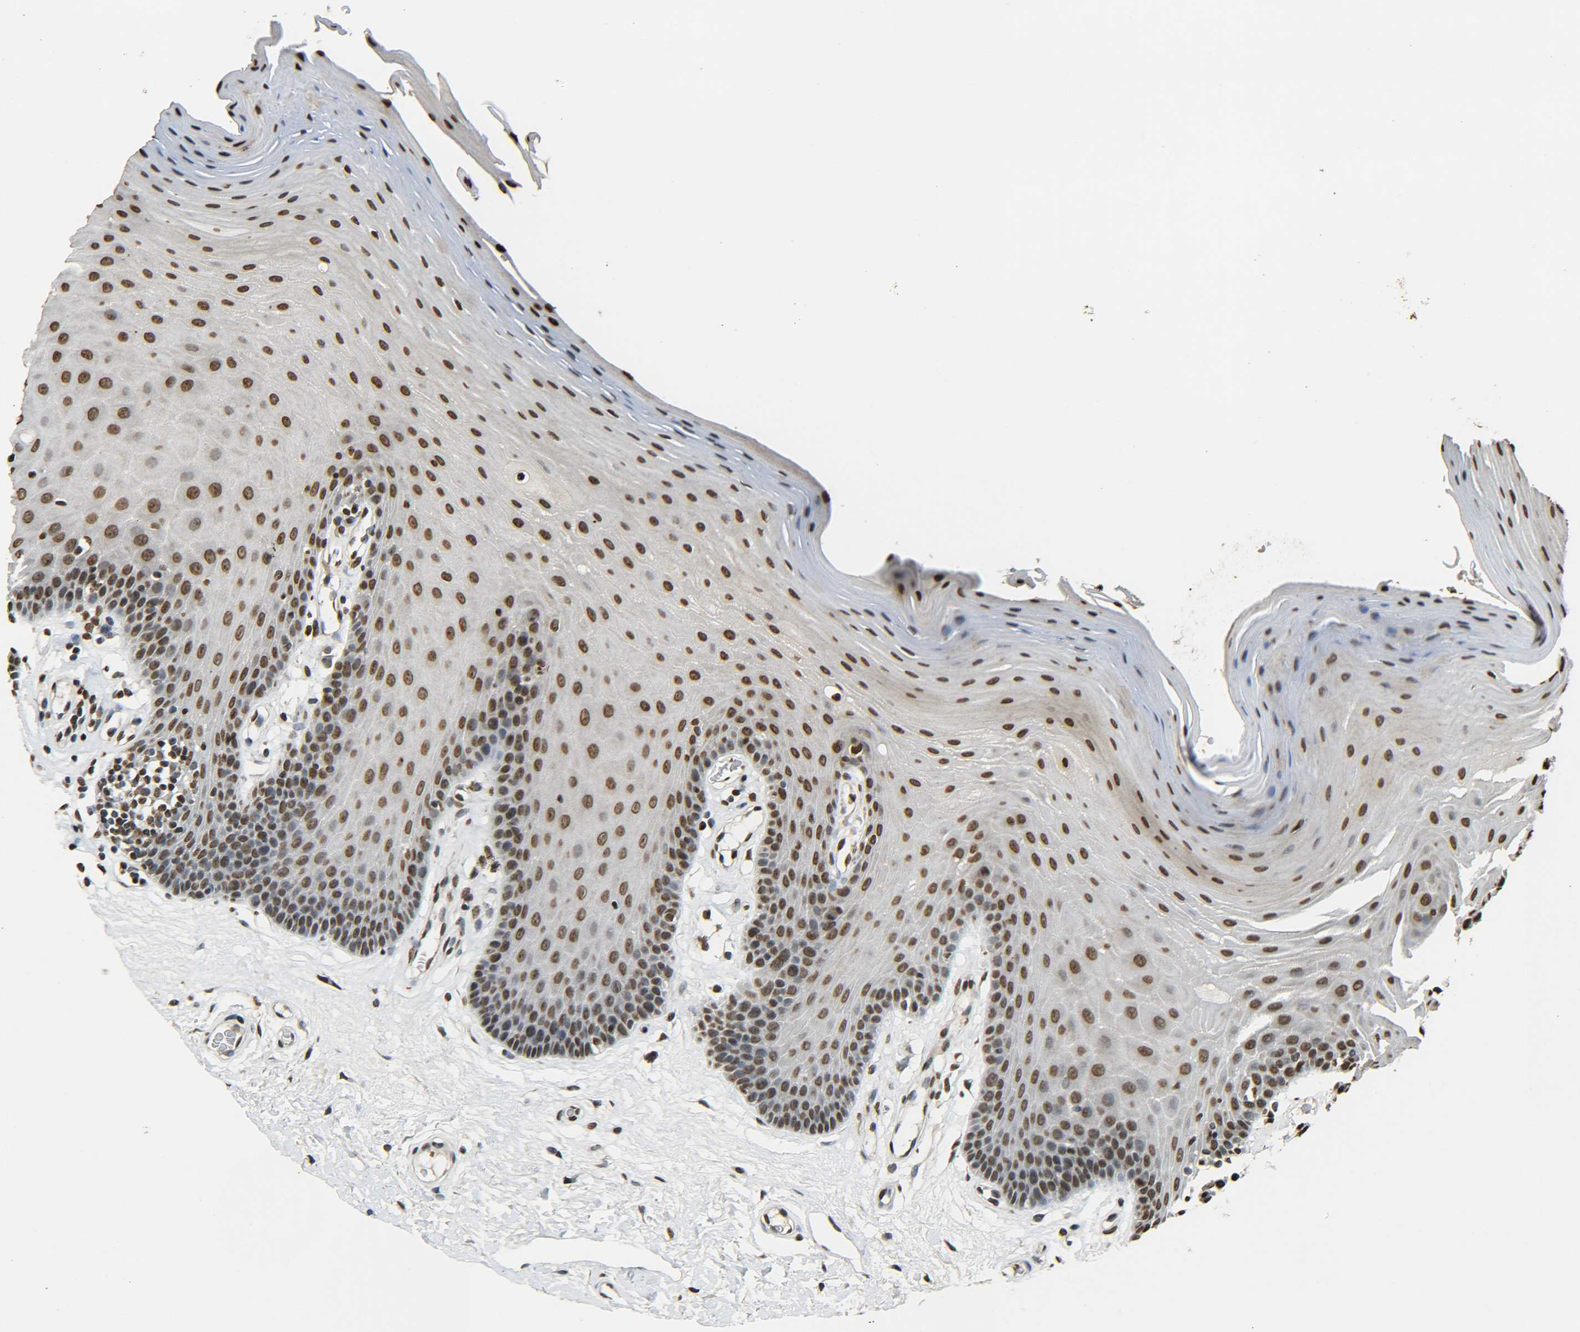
{"staining": {"intensity": "moderate", "quantity": ">75%", "location": "nuclear"}, "tissue": "oral mucosa", "cell_type": "Squamous epithelial cells", "image_type": "normal", "snomed": [{"axis": "morphology", "description": "Normal tissue, NOS"}, {"axis": "morphology", "description": "Squamous cell carcinoma, NOS"}, {"axis": "topography", "description": "Skeletal muscle"}, {"axis": "topography", "description": "Adipose tissue"}, {"axis": "topography", "description": "Vascular tissue"}, {"axis": "topography", "description": "Oral tissue"}, {"axis": "topography", "description": "Peripheral nerve tissue"}, {"axis": "topography", "description": "Head-Neck"}], "caption": "A histopathology image of human oral mucosa stained for a protein shows moderate nuclear brown staining in squamous epithelial cells.", "gene": "H4C16", "patient": {"sex": "male", "age": 71}}